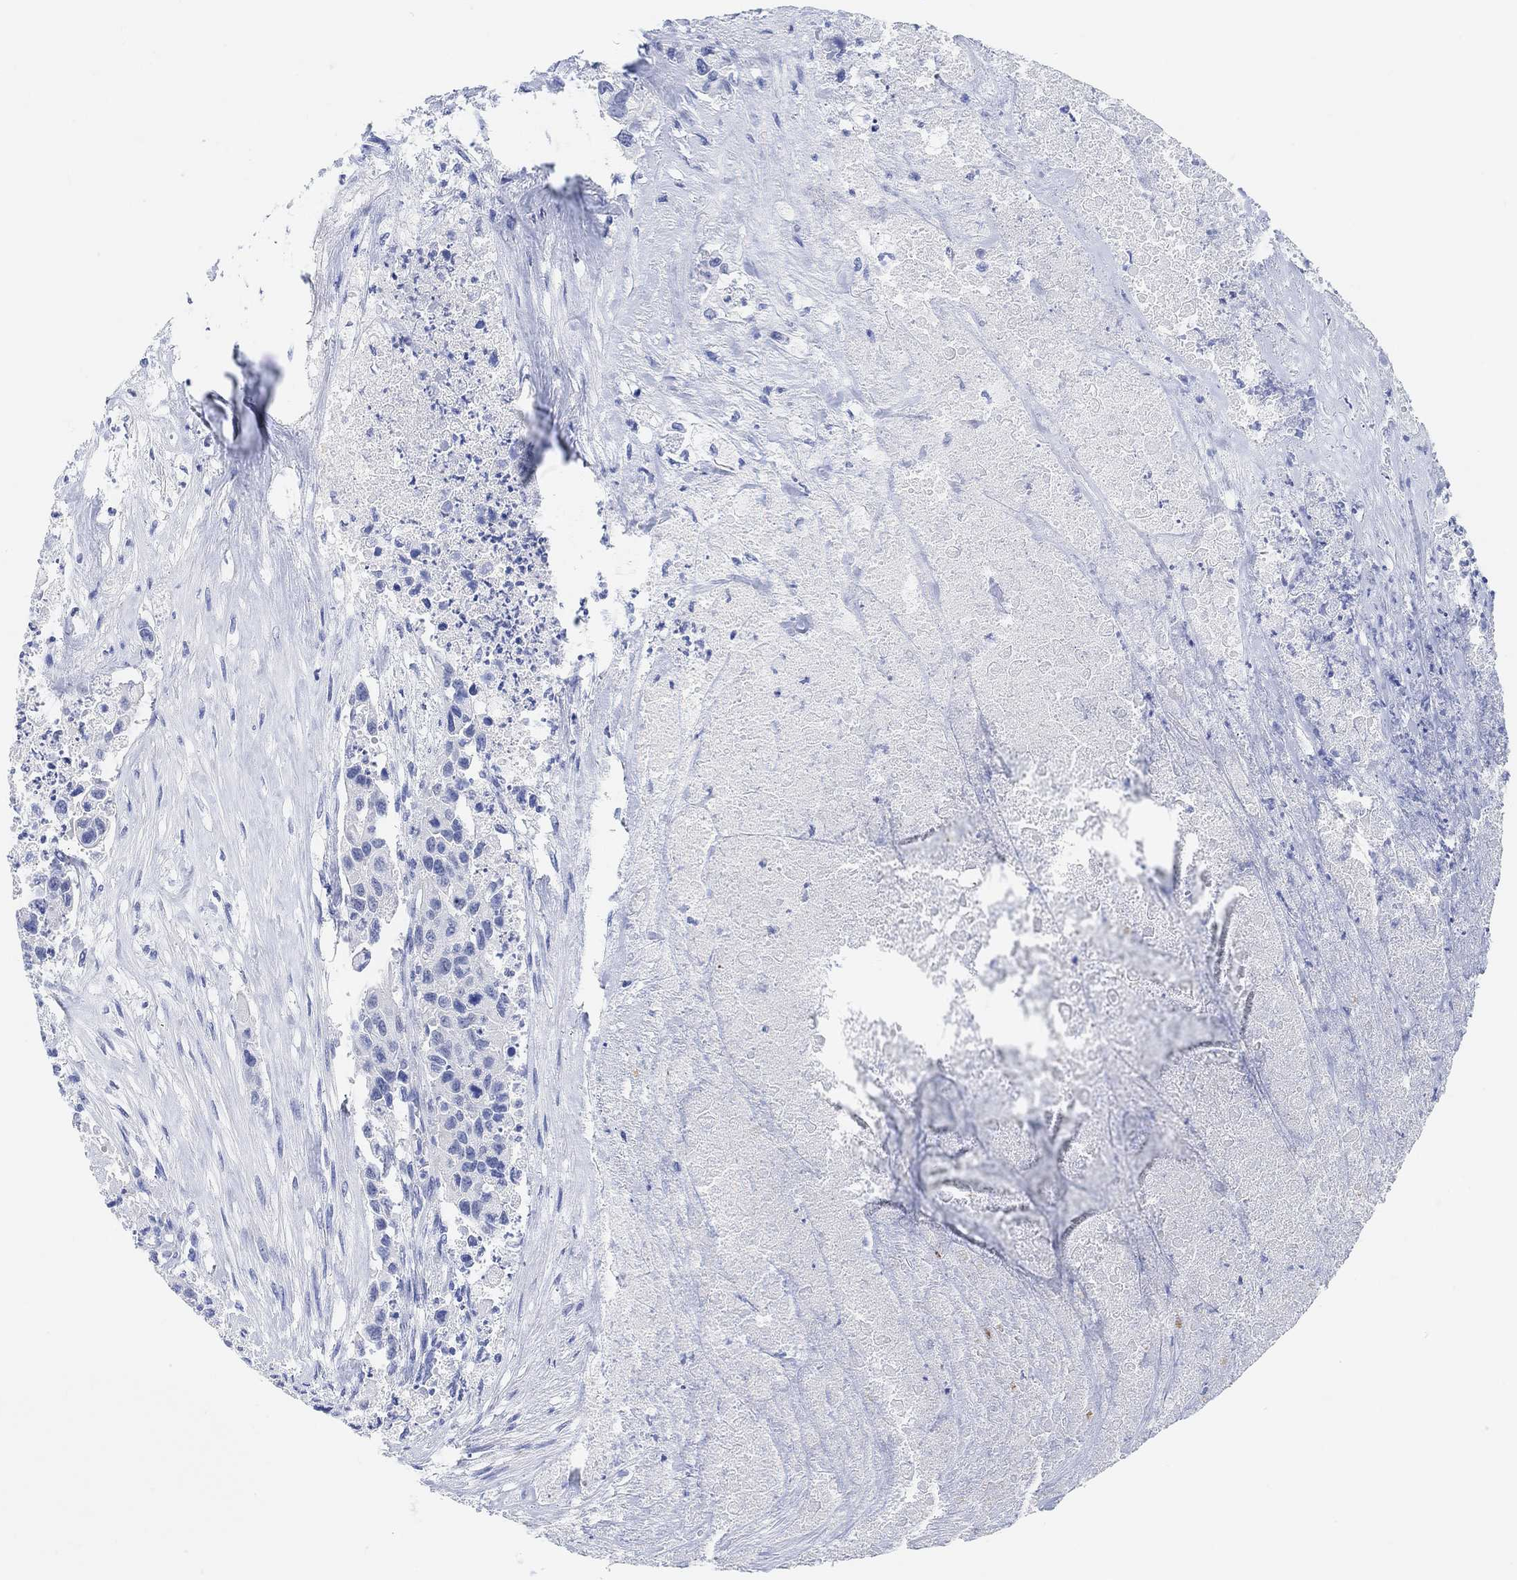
{"staining": {"intensity": "negative", "quantity": "none", "location": "none"}, "tissue": "urothelial cancer", "cell_type": "Tumor cells", "image_type": "cancer", "snomed": [{"axis": "morphology", "description": "Urothelial carcinoma, High grade"}, {"axis": "topography", "description": "Urinary bladder"}], "caption": "This photomicrograph is of urothelial cancer stained with IHC to label a protein in brown with the nuclei are counter-stained blue. There is no expression in tumor cells.", "gene": "ENO4", "patient": {"sex": "female", "age": 73}}